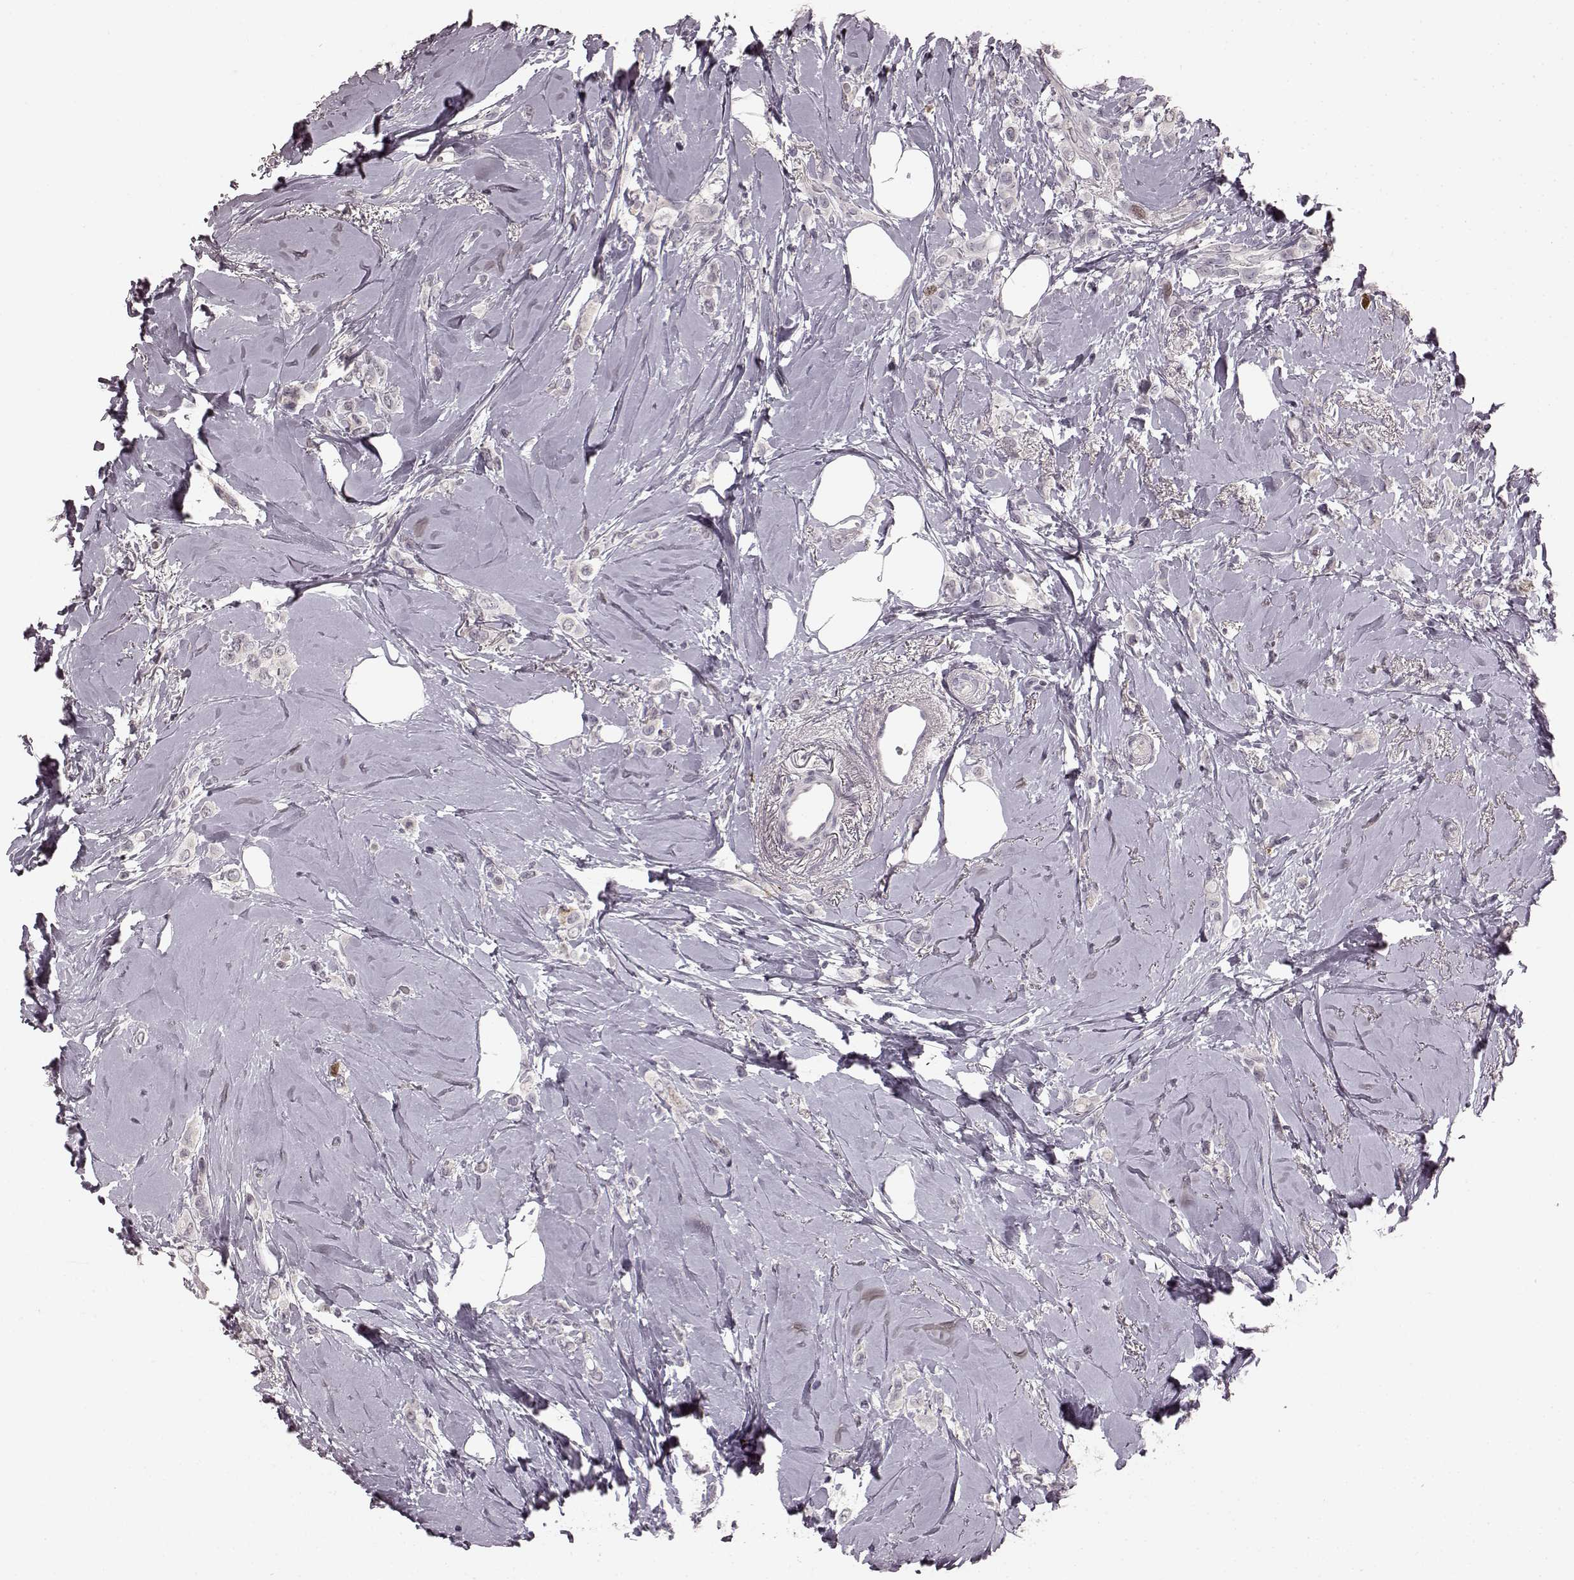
{"staining": {"intensity": "moderate", "quantity": "<25%", "location": "nuclear"}, "tissue": "breast cancer", "cell_type": "Tumor cells", "image_type": "cancer", "snomed": [{"axis": "morphology", "description": "Lobular carcinoma"}, {"axis": "topography", "description": "Breast"}], "caption": "High-power microscopy captured an immunohistochemistry micrograph of breast cancer, revealing moderate nuclear staining in approximately <25% of tumor cells. The protein of interest is shown in brown color, while the nuclei are stained blue.", "gene": "CCNA2", "patient": {"sex": "female", "age": 66}}